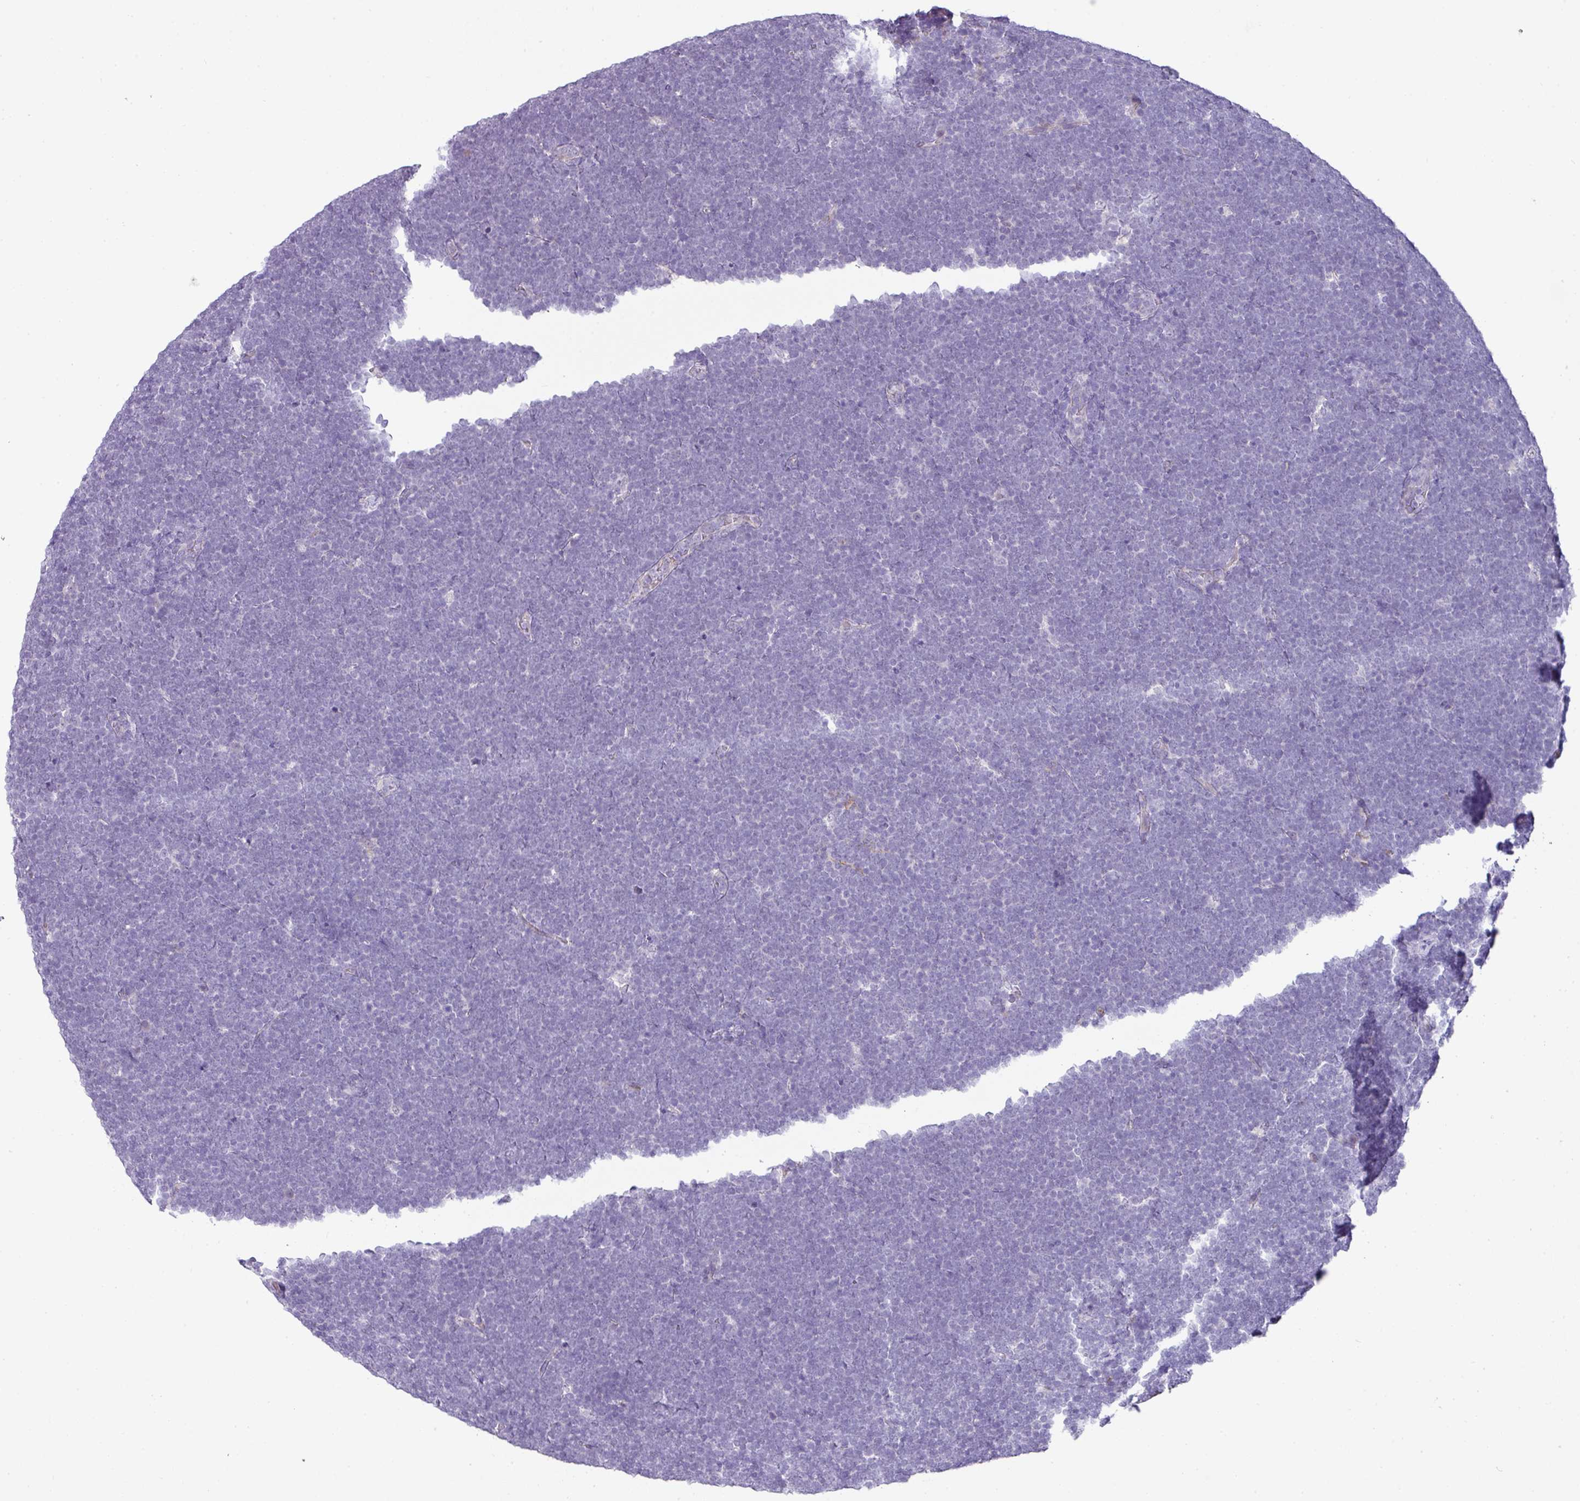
{"staining": {"intensity": "negative", "quantity": "none", "location": "none"}, "tissue": "lymphoma", "cell_type": "Tumor cells", "image_type": "cancer", "snomed": [{"axis": "morphology", "description": "Malignant lymphoma, non-Hodgkin's type, High grade"}, {"axis": "topography", "description": "Lymph node"}], "caption": "IHC of lymphoma reveals no expression in tumor cells.", "gene": "FGF17", "patient": {"sex": "male", "age": 13}}